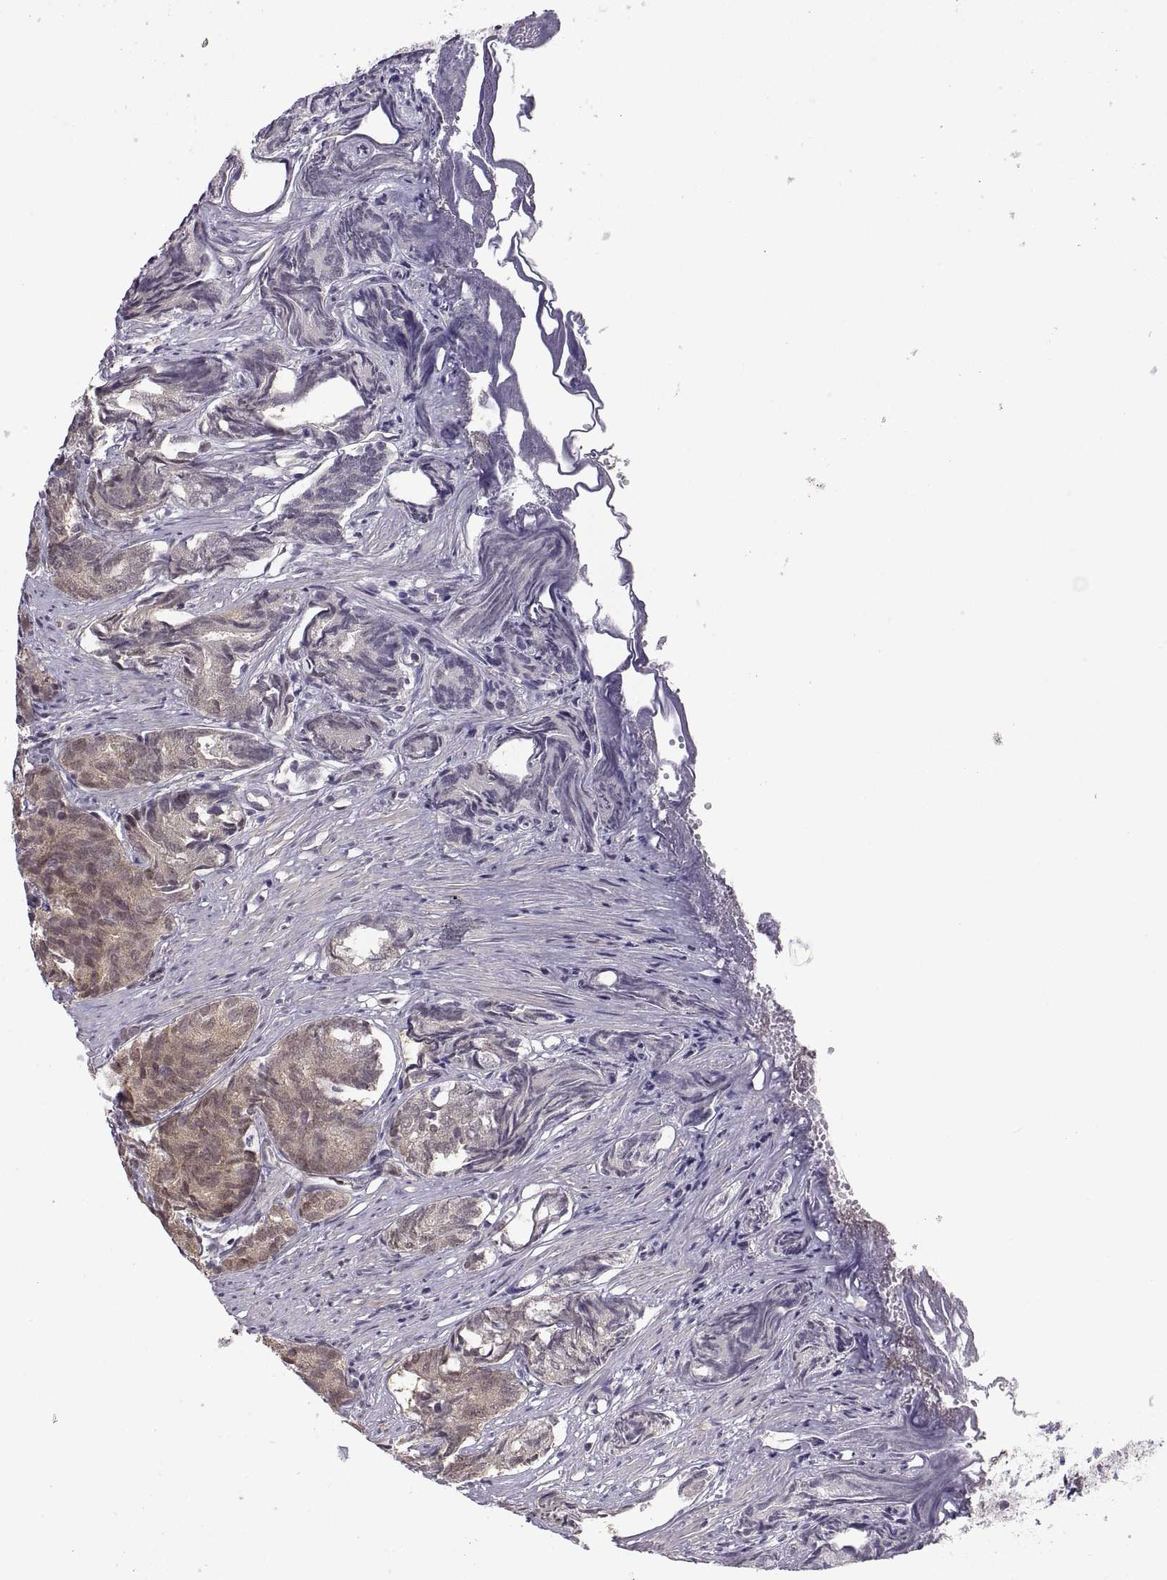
{"staining": {"intensity": "weak", "quantity": "<25%", "location": "cytoplasmic/membranous"}, "tissue": "prostate cancer", "cell_type": "Tumor cells", "image_type": "cancer", "snomed": [{"axis": "morphology", "description": "Adenocarcinoma, High grade"}, {"axis": "topography", "description": "Prostate"}], "caption": "Immunohistochemistry histopathology image of human prostate adenocarcinoma (high-grade) stained for a protein (brown), which demonstrates no staining in tumor cells.", "gene": "CHFR", "patient": {"sex": "male", "age": 84}}